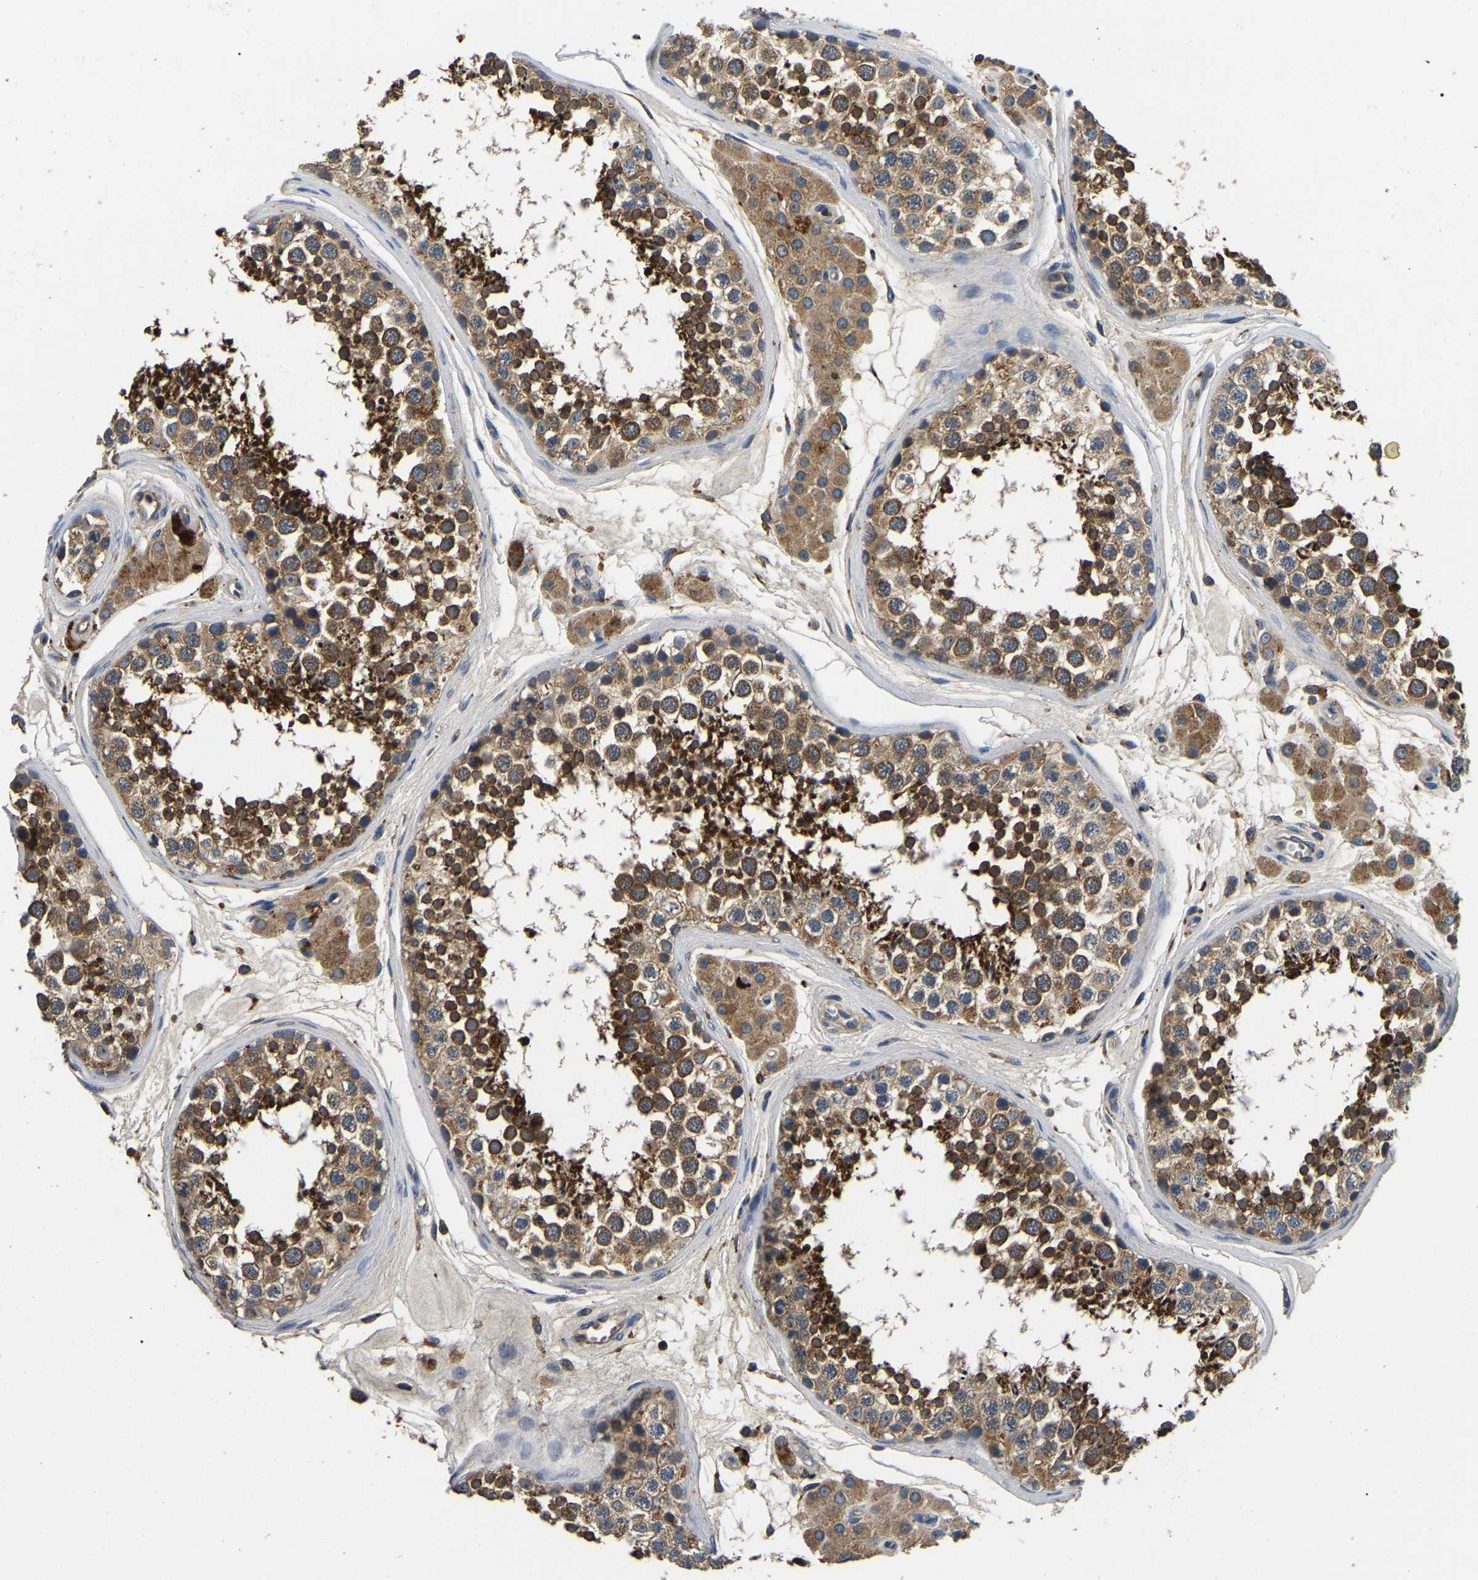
{"staining": {"intensity": "moderate", "quantity": ">75%", "location": "cytoplasmic/membranous"}, "tissue": "testis", "cell_type": "Cells in seminiferous ducts", "image_type": "normal", "snomed": [{"axis": "morphology", "description": "Normal tissue, NOS"}, {"axis": "topography", "description": "Testis"}], "caption": "Protein expression by immunohistochemistry (IHC) reveals moderate cytoplasmic/membranous positivity in about >75% of cells in seminiferous ducts in unremarkable testis. Nuclei are stained in blue.", "gene": "SMPD2", "patient": {"sex": "male", "age": 56}}